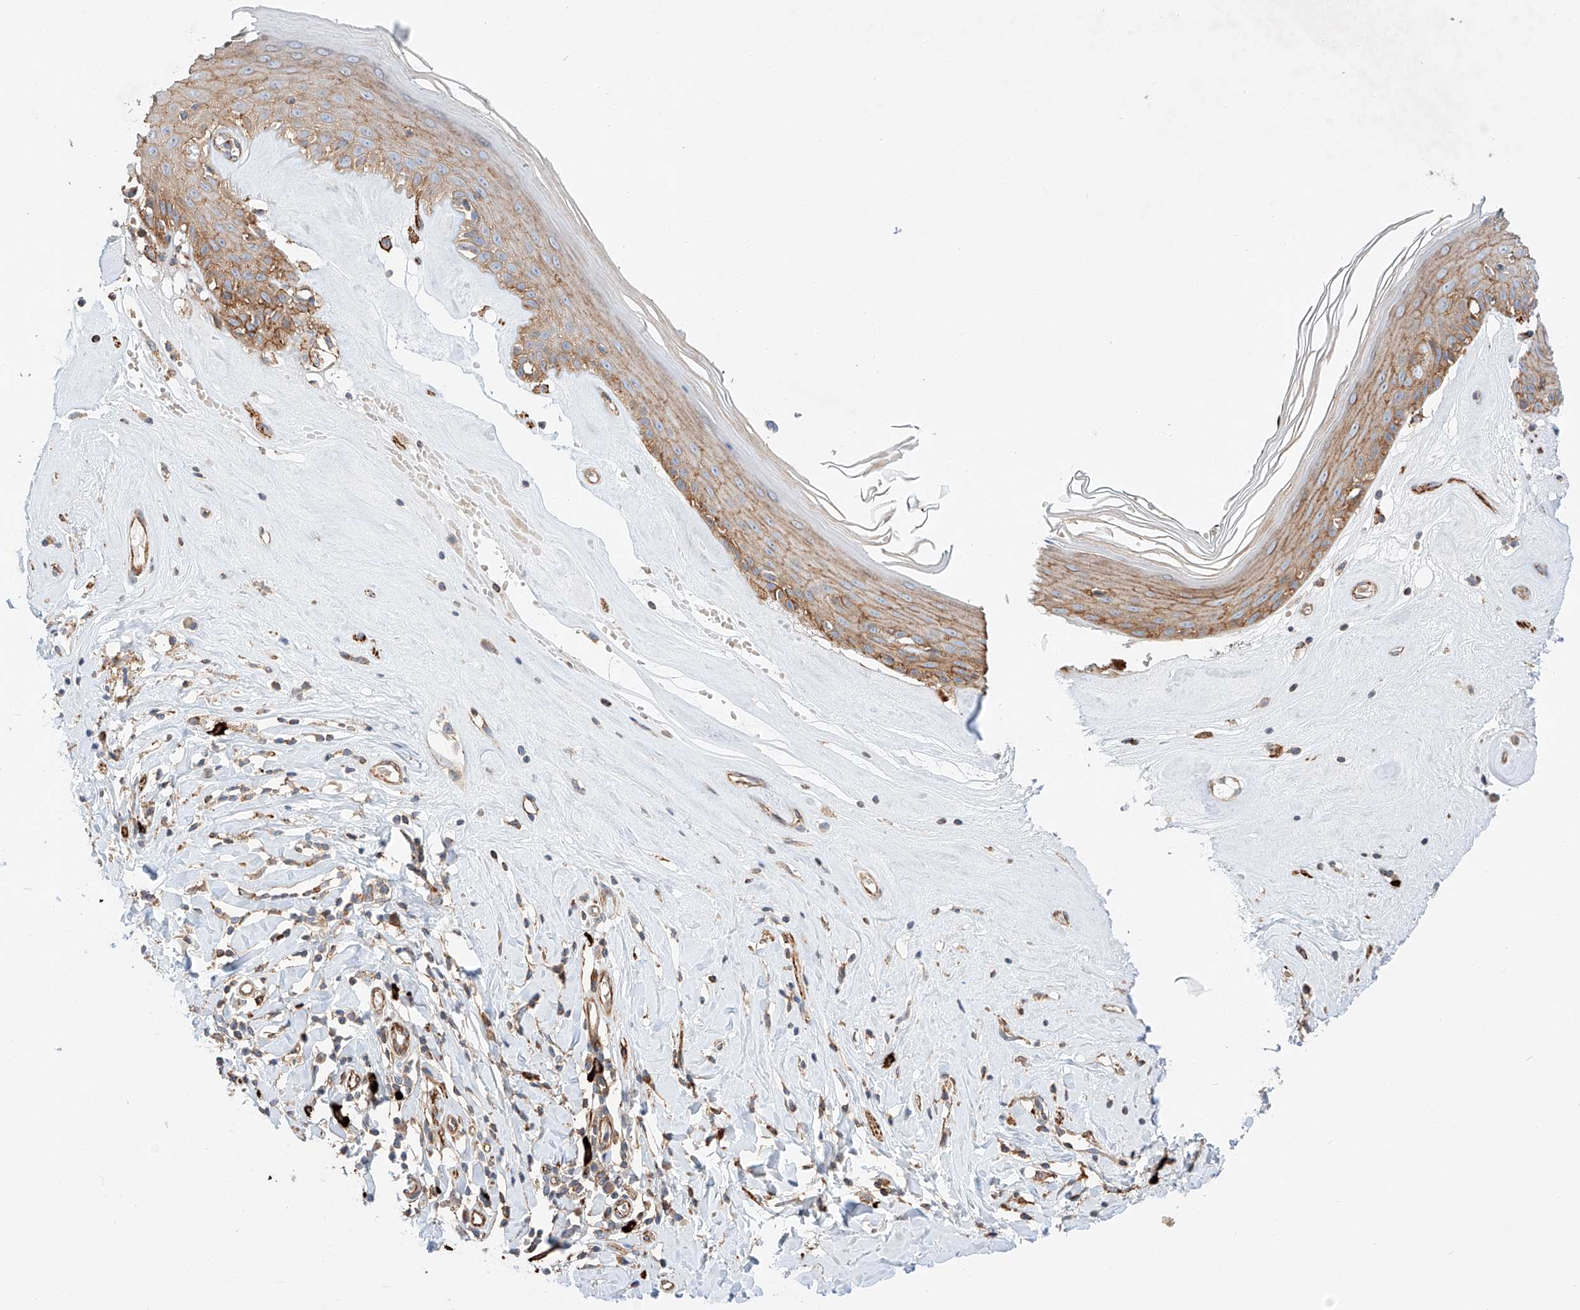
{"staining": {"intensity": "moderate", "quantity": ">75%", "location": "cytoplasmic/membranous"}, "tissue": "skin", "cell_type": "Epidermal cells", "image_type": "normal", "snomed": [{"axis": "morphology", "description": "Normal tissue, NOS"}, {"axis": "morphology", "description": "Inflammation, NOS"}, {"axis": "topography", "description": "Vulva"}], "caption": "Protein staining of benign skin shows moderate cytoplasmic/membranous positivity in approximately >75% of epidermal cells. (DAB = brown stain, brightfield microscopy at high magnification).", "gene": "MINDY4", "patient": {"sex": "female", "age": 84}}